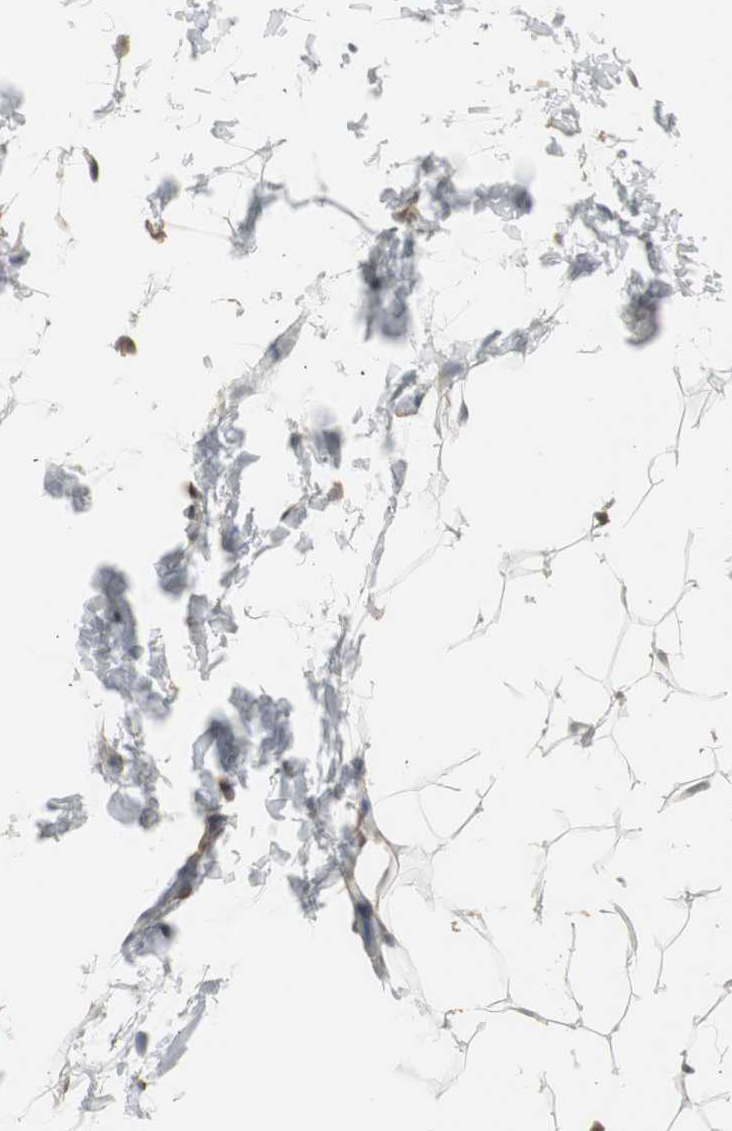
{"staining": {"intensity": "negative", "quantity": "none", "location": "none"}, "tissue": "adipose tissue", "cell_type": "Adipocytes", "image_type": "normal", "snomed": [{"axis": "morphology", "description": "Normal tissue, NOS"}, {"axis": "topography", "description": "Soft tissue"}], "caption": "Benign adipose tissue was stained to show a protein in brown. There is no significant staining in adipocytes.", "gene": "PLIN3", "patient": {"sex": "male", "age": 26}}